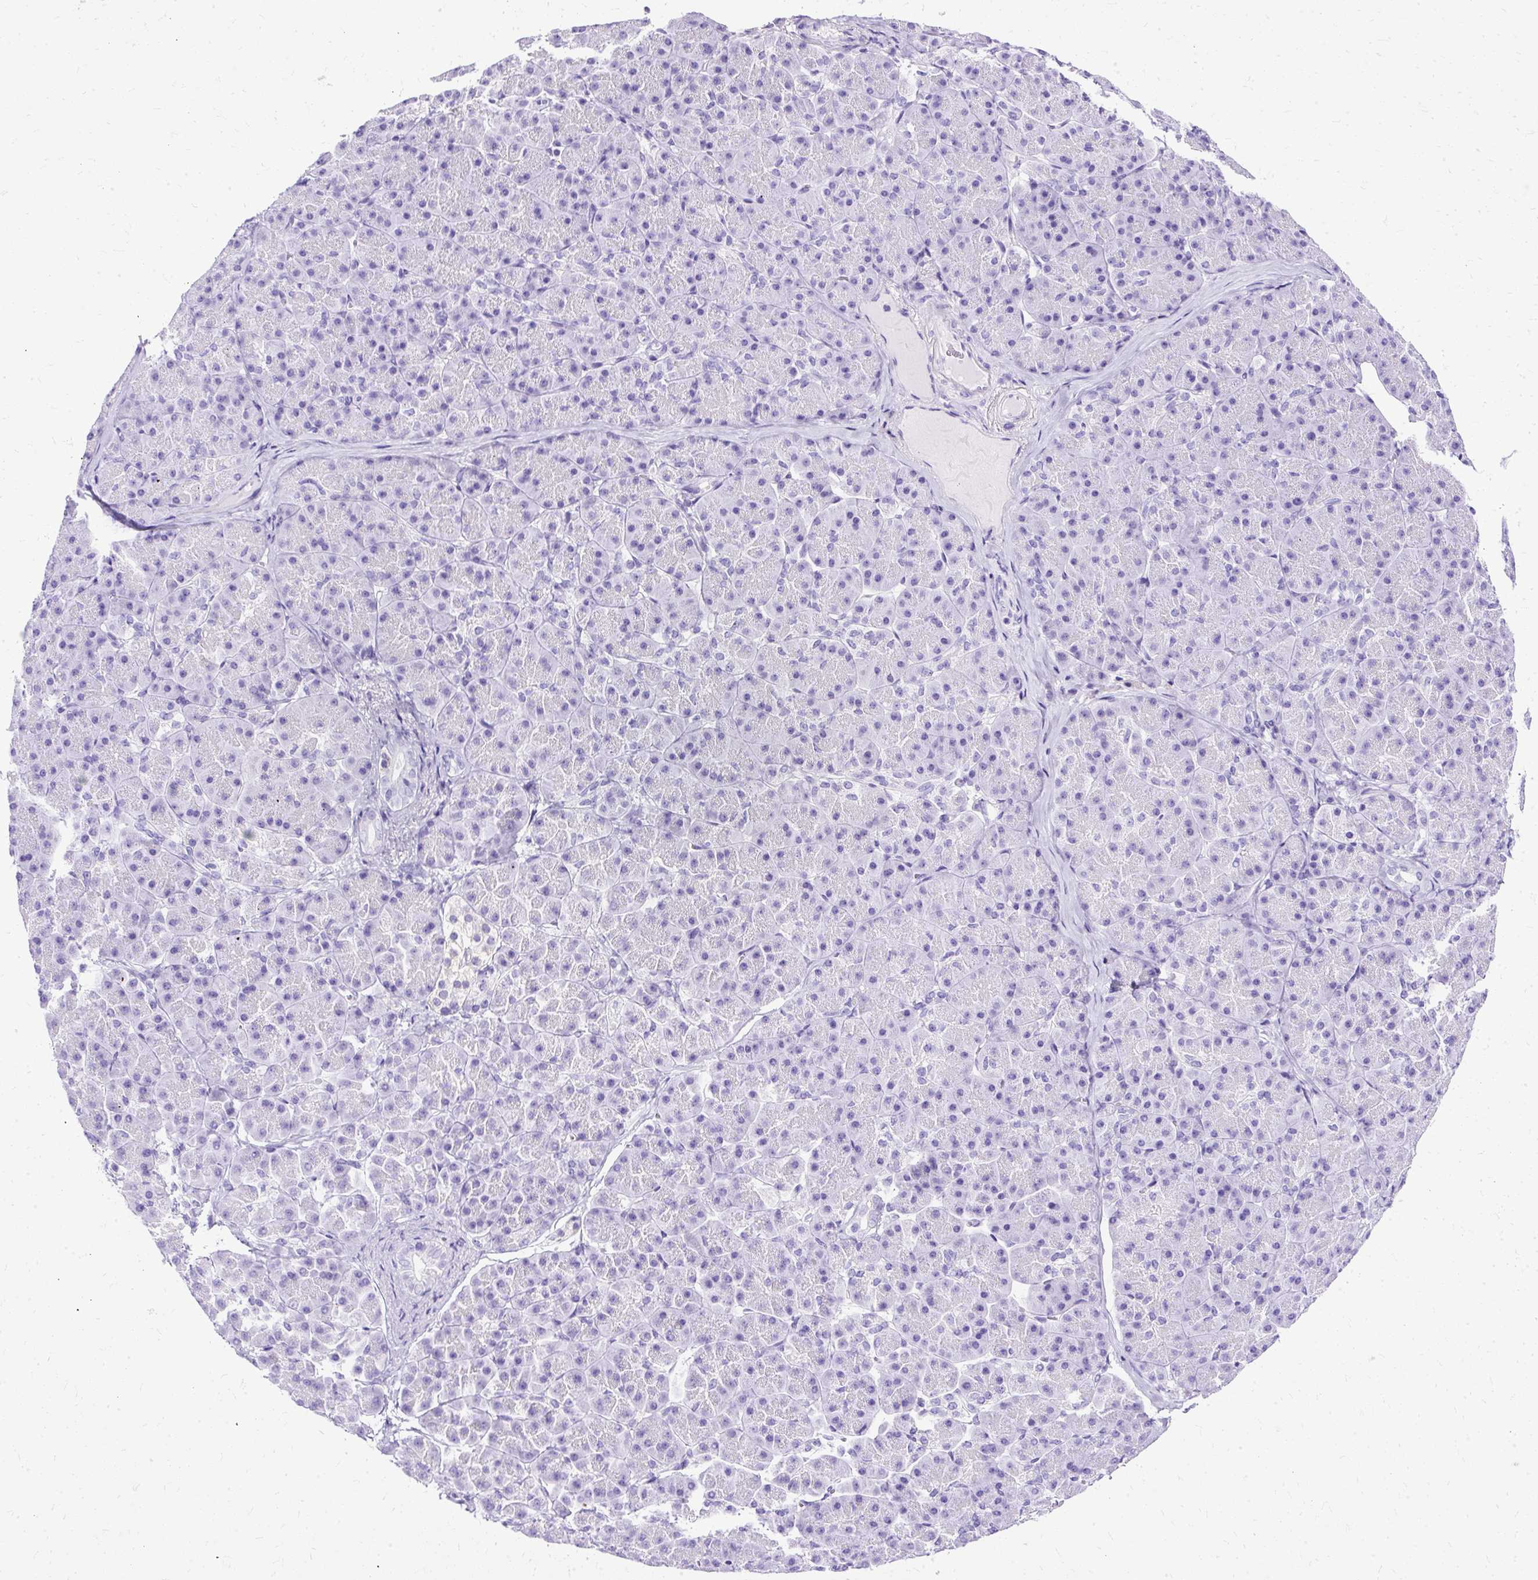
{"staining": {"intensity": "negative", "quantity": "none", "location": "none"}, "tissue": "pancreatic cancer", "cell_type": "Tumor cells", "image_type": "cancer", "snomed": [{"axis": "morphology", "description": "Normal tissue, NOS"}, {"axis": "morphology", "description": "Adenocarcinoma, NOS"}, {"axis": "topography", "description": "Pancreas"}], "caption": "The image shows no staining of tumor cells in pancreatic cancer (adenocarcinoma).", "gene": "SLC8A2", "patient": {"sex": "female", "age": 68}}